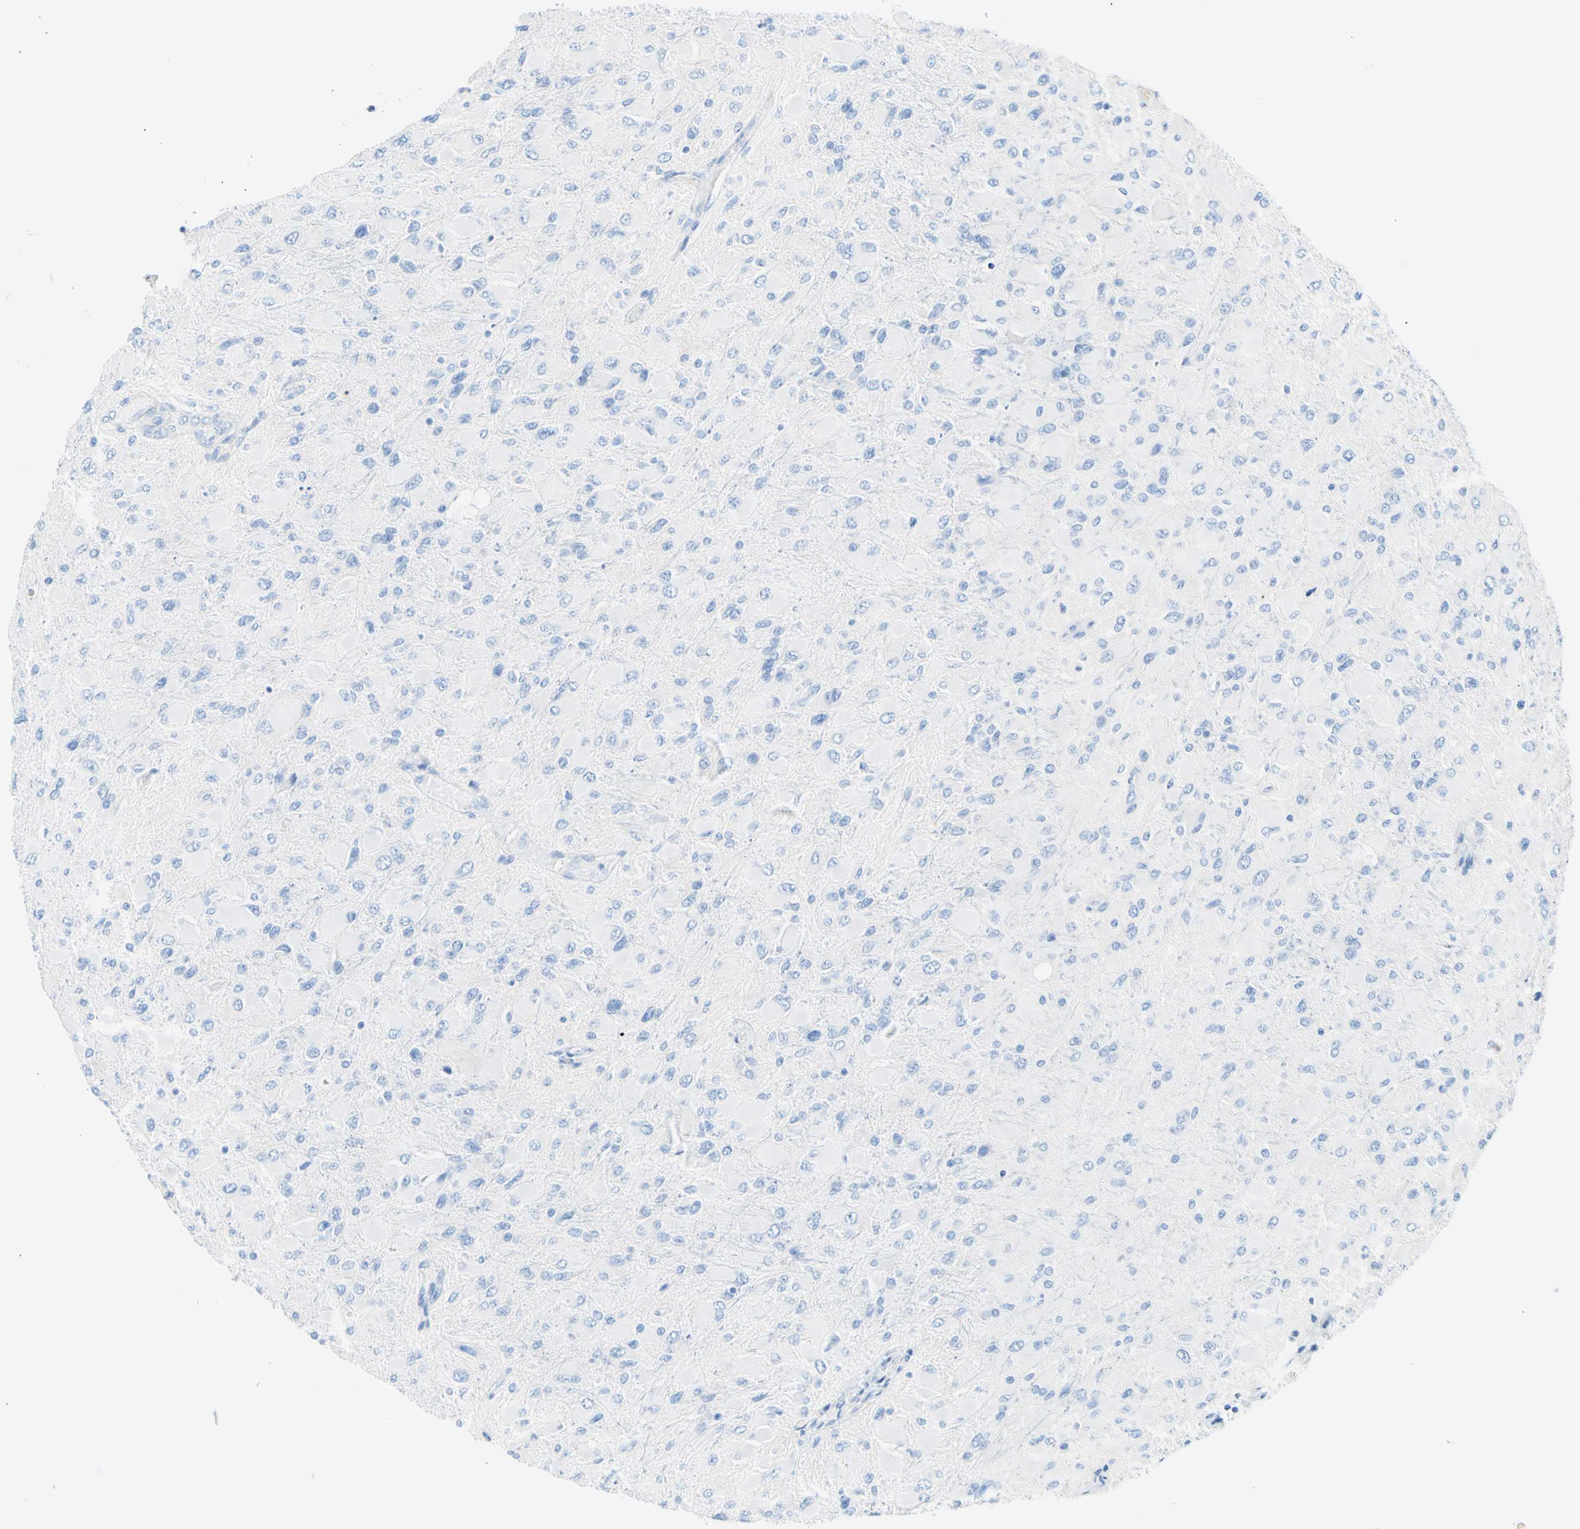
{"staining": {"intensity": "negative", "quantity": "none", "location": "none"}, "tissue": "glioma", "cell_type": "Tumor cells", "image_type": "cancer", "snomed": [{"axis": "morphology", "description": "Glioma, malignant, High grade"}, {"axis": "topography", "description": "Cerebral cortex"}], "caption": "Immunohistochemical staining of glioma shows no significant expression in tumor cells.", "gene": "CEL", "patient": {"sex": "female", "age": 36}}